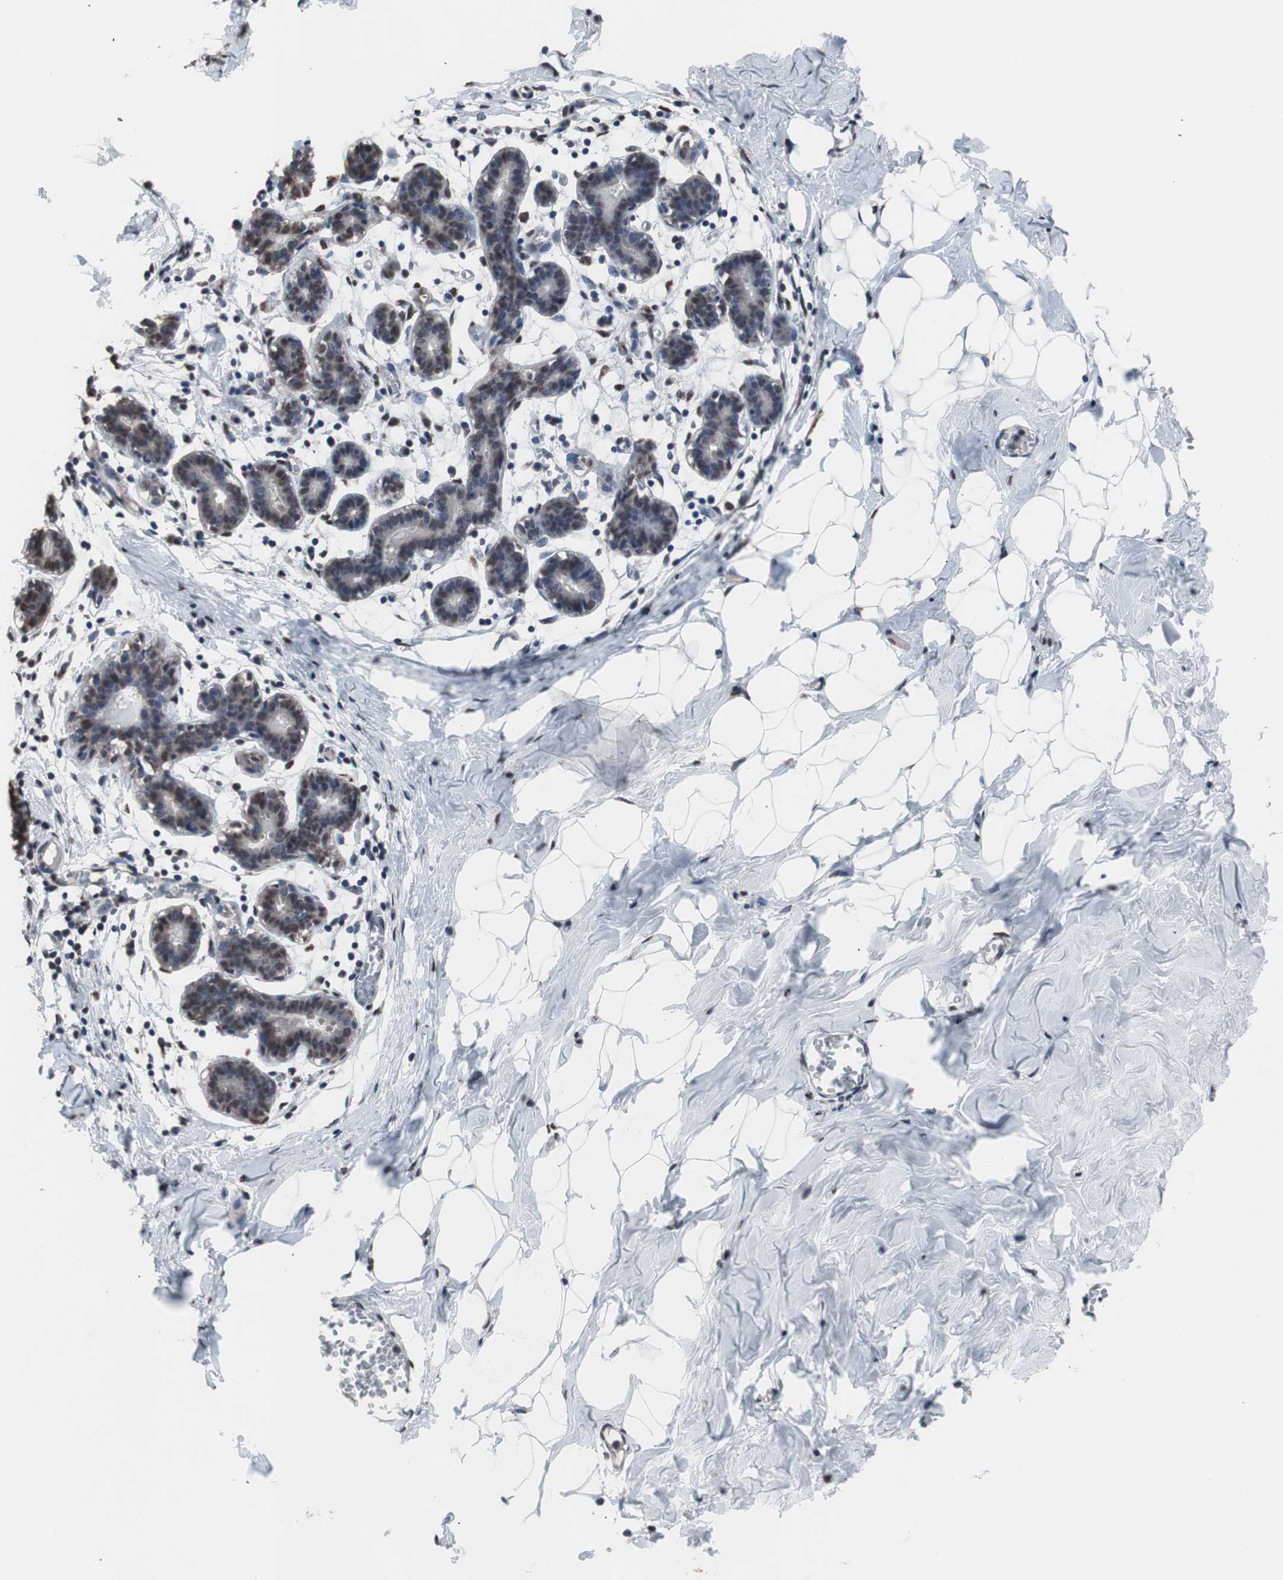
{"staining": {"intensity": "negative", "quantity": "none", "location": "none"}, "tissue": "breast", "cell_type": "Adipocytes", "image_type": "normal", "snomed": [{"axis": "morphology", "description": "Normal tissue, NOS"}, {"axis": "topography", "description": "Breast"}], "caption": "Adipocytes show no significant expression in unremarkable breast. (DAB (3,3'-diaminobenzidine) immunohistochemistry (IHC) with hematoxylin counter stain).", "gene": "MED27", "patient": {"sex": "female", "age": 27}}